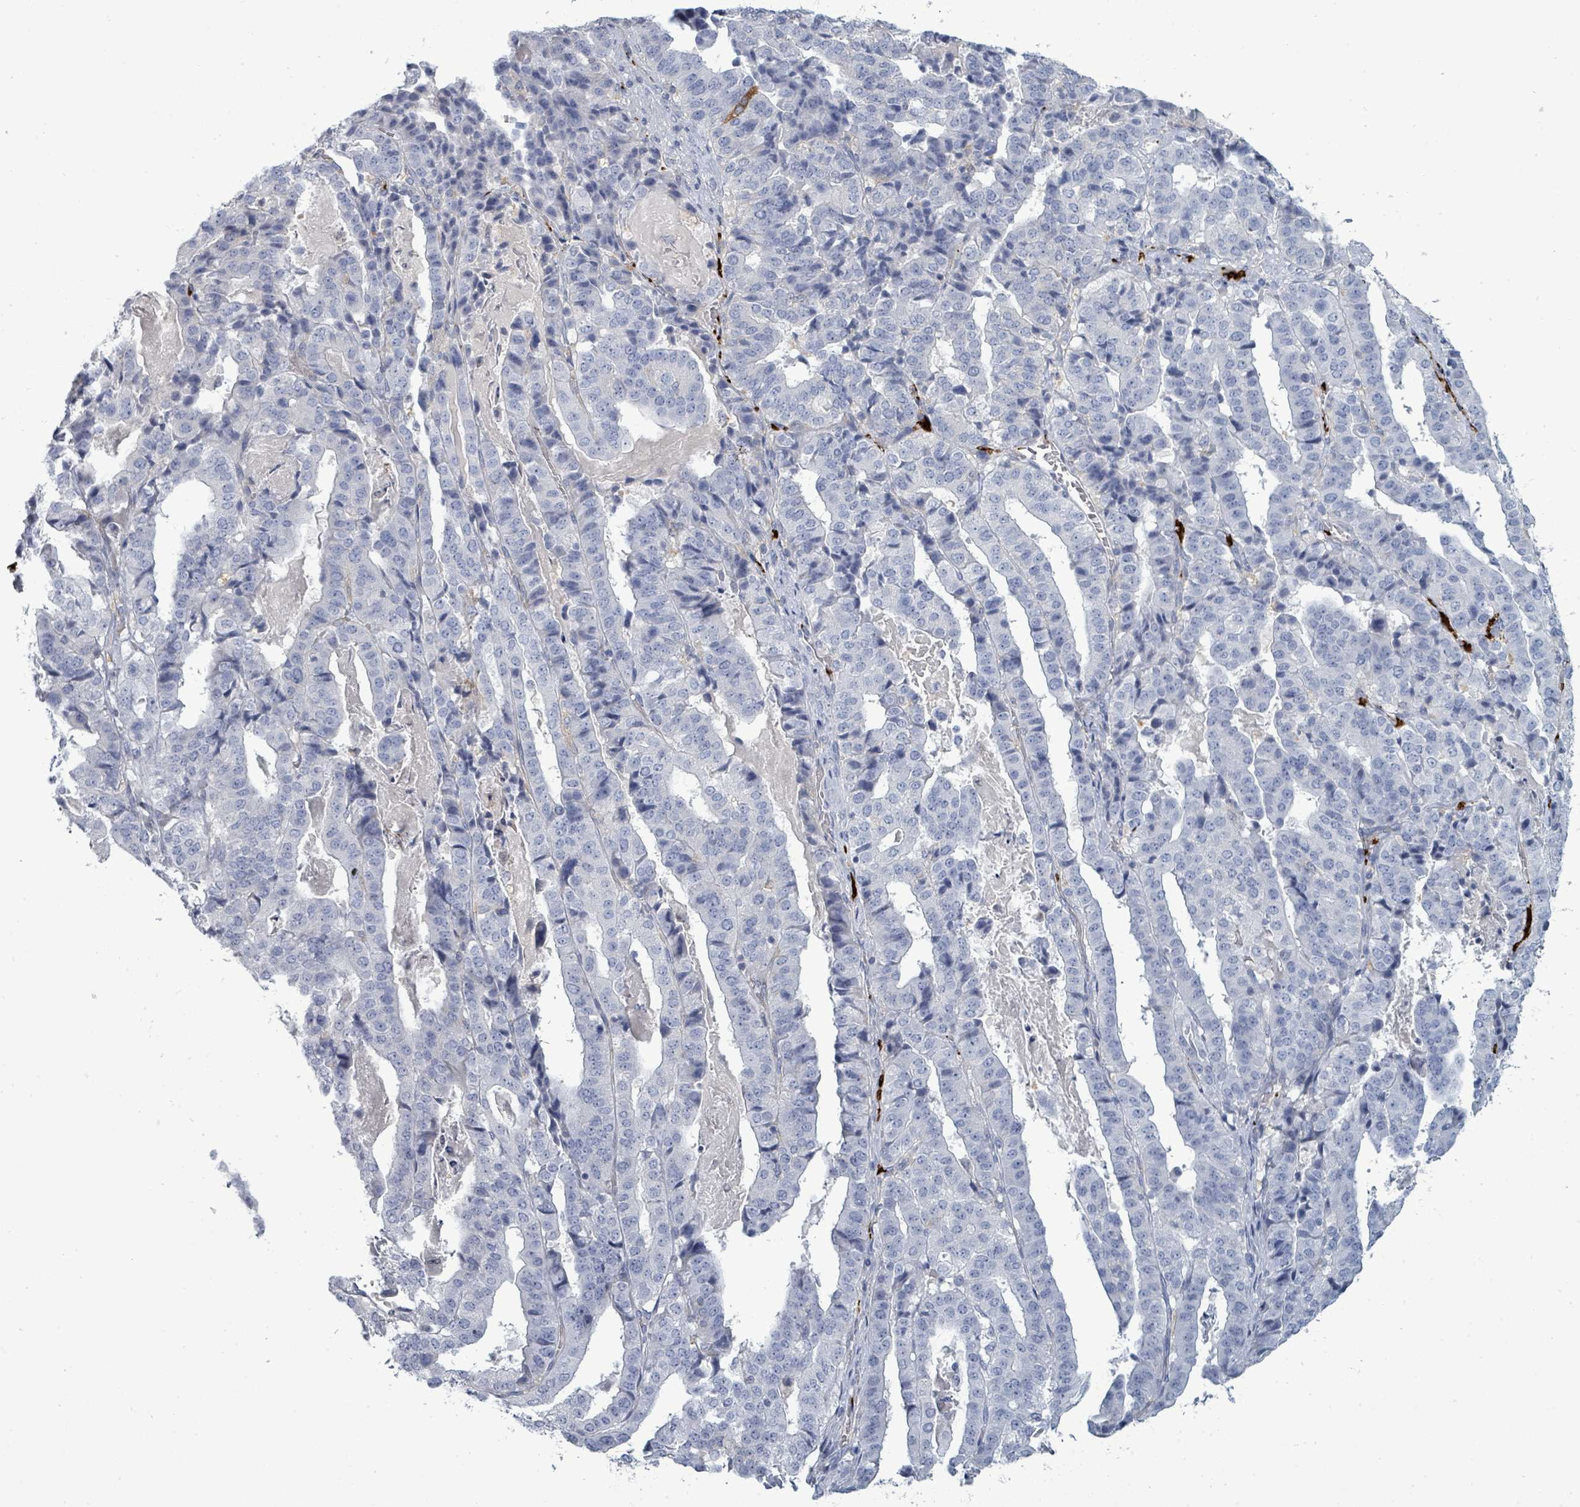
{"staining": {"intensity": "negative", "quantity": "none", "location": "none"}, "tissue": "stomach cancer", "cell_type": "Tumor cells", "image_type": "cancer", "snomed": [{"axis": "morphology", "description": "Adenocarcinoma, NOS"}, {"axis": "topography", "description": "Stomach"}], "caption": "Immunohistochemistry (IHC) photomicrograph of human stomach cancer (adenocarcinoma) stained for a protein (brown), which shows no staining in tumor cells.", "gene": "NDST2", "patient": {"sex": "male", "age": 48}}